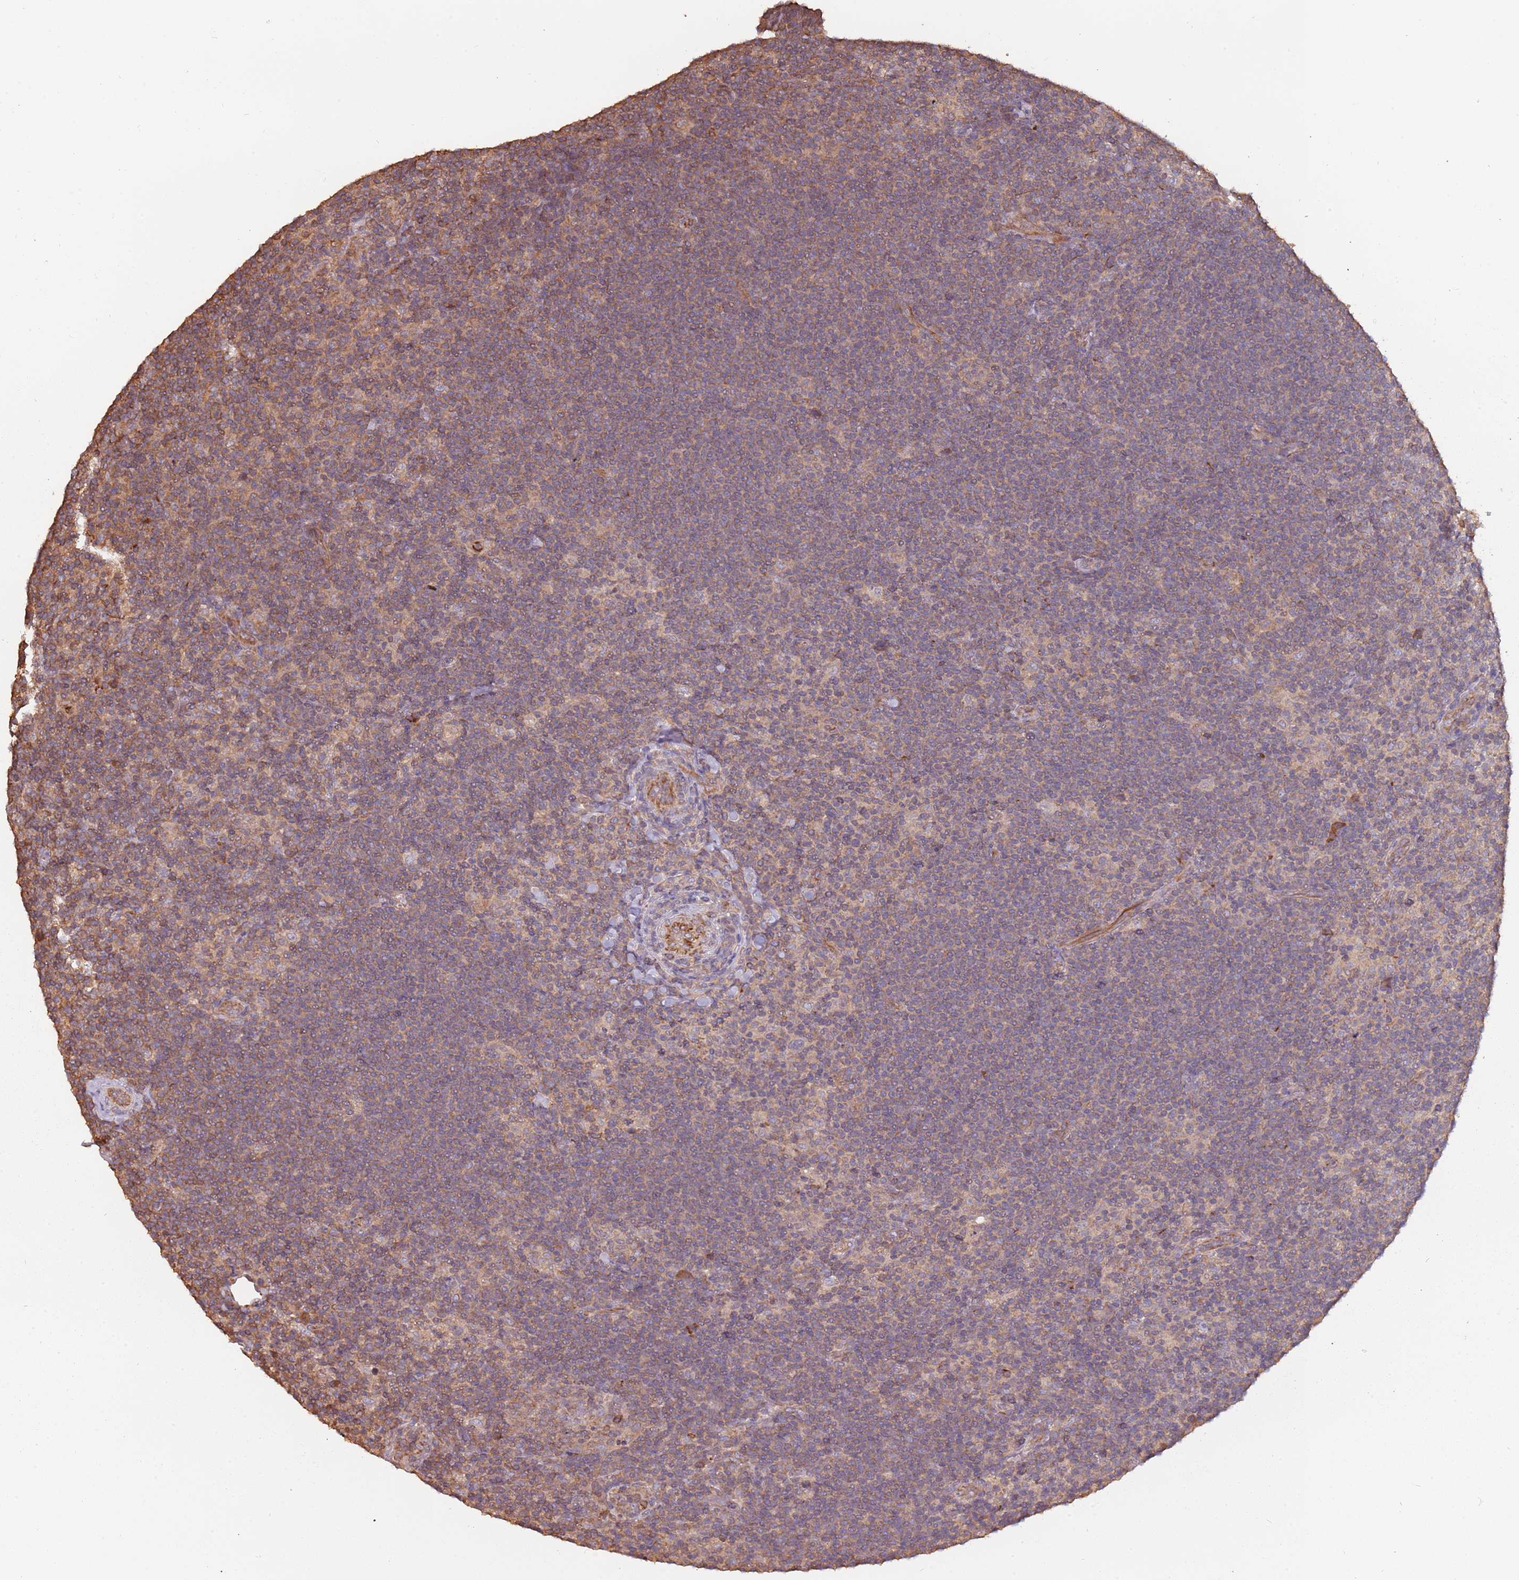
{"staining": {"intensity": "negative", "quantity": "none", "location": "none"}, "tissue": "lymphoma", "cell_type": "Tumor cells", "image_type": "cancer", "snomed": [{"axis": "morphology", "description": "Hodgkin's disease, NOS"}, {"axis": "topography", "description": "Lymph node"}], "caption": "A photomicrograph of Hodgkin's disease stained for a protein shows no brown staining in tumor cells.", "gene": "COG4", "patient": {"sex": "female", "age": 57}}